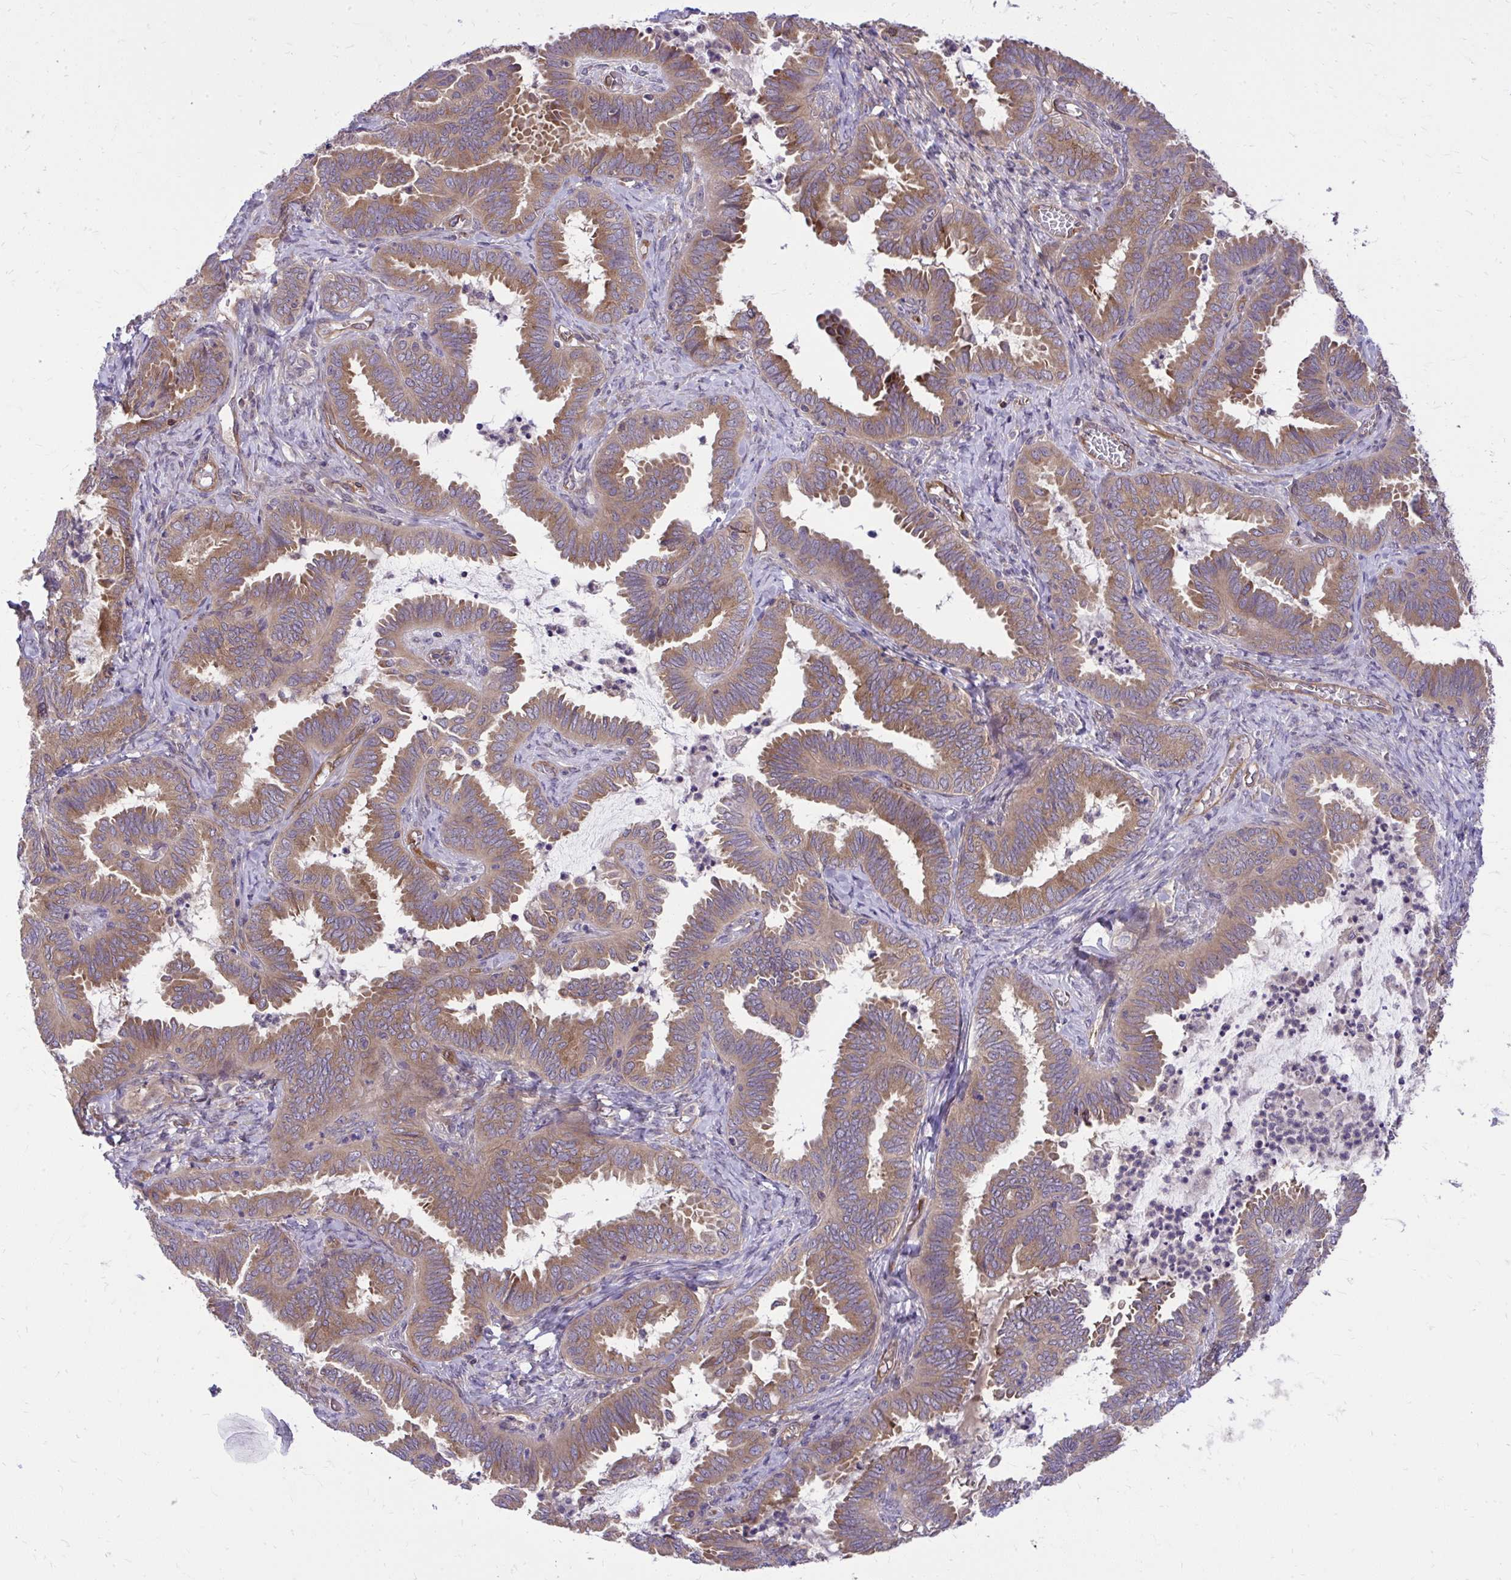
{"staining": {"intensity": "moderate", "quantity": "25%-75%", "location": "cytoplasmic/membranous"}, "tissue": "ovarian cancer", "cell_type": "Tumor cells", "image_type": "cancer", "snomed": [{"axis": "morphology", "description": "Carcinoma, endometroid"}, {"axis": "topography", "description": "Ovary"}], "caption": "Immunohistochemistry (DAB) staining of human endometroid carcinoma (ovarian) reveals moderate cytoplasmic/membranous protein positivity in approximately 25%-75% of tumor cells. The staining was performed using DAB (3,3'-diaminobenzidine) to visualize the protein expression in brown, while the nuclei were stained in blue with hematoxylin (Magnification: 20x).", "gene": "PPP5C", "patient": {"sex": "female", "age": 70}}